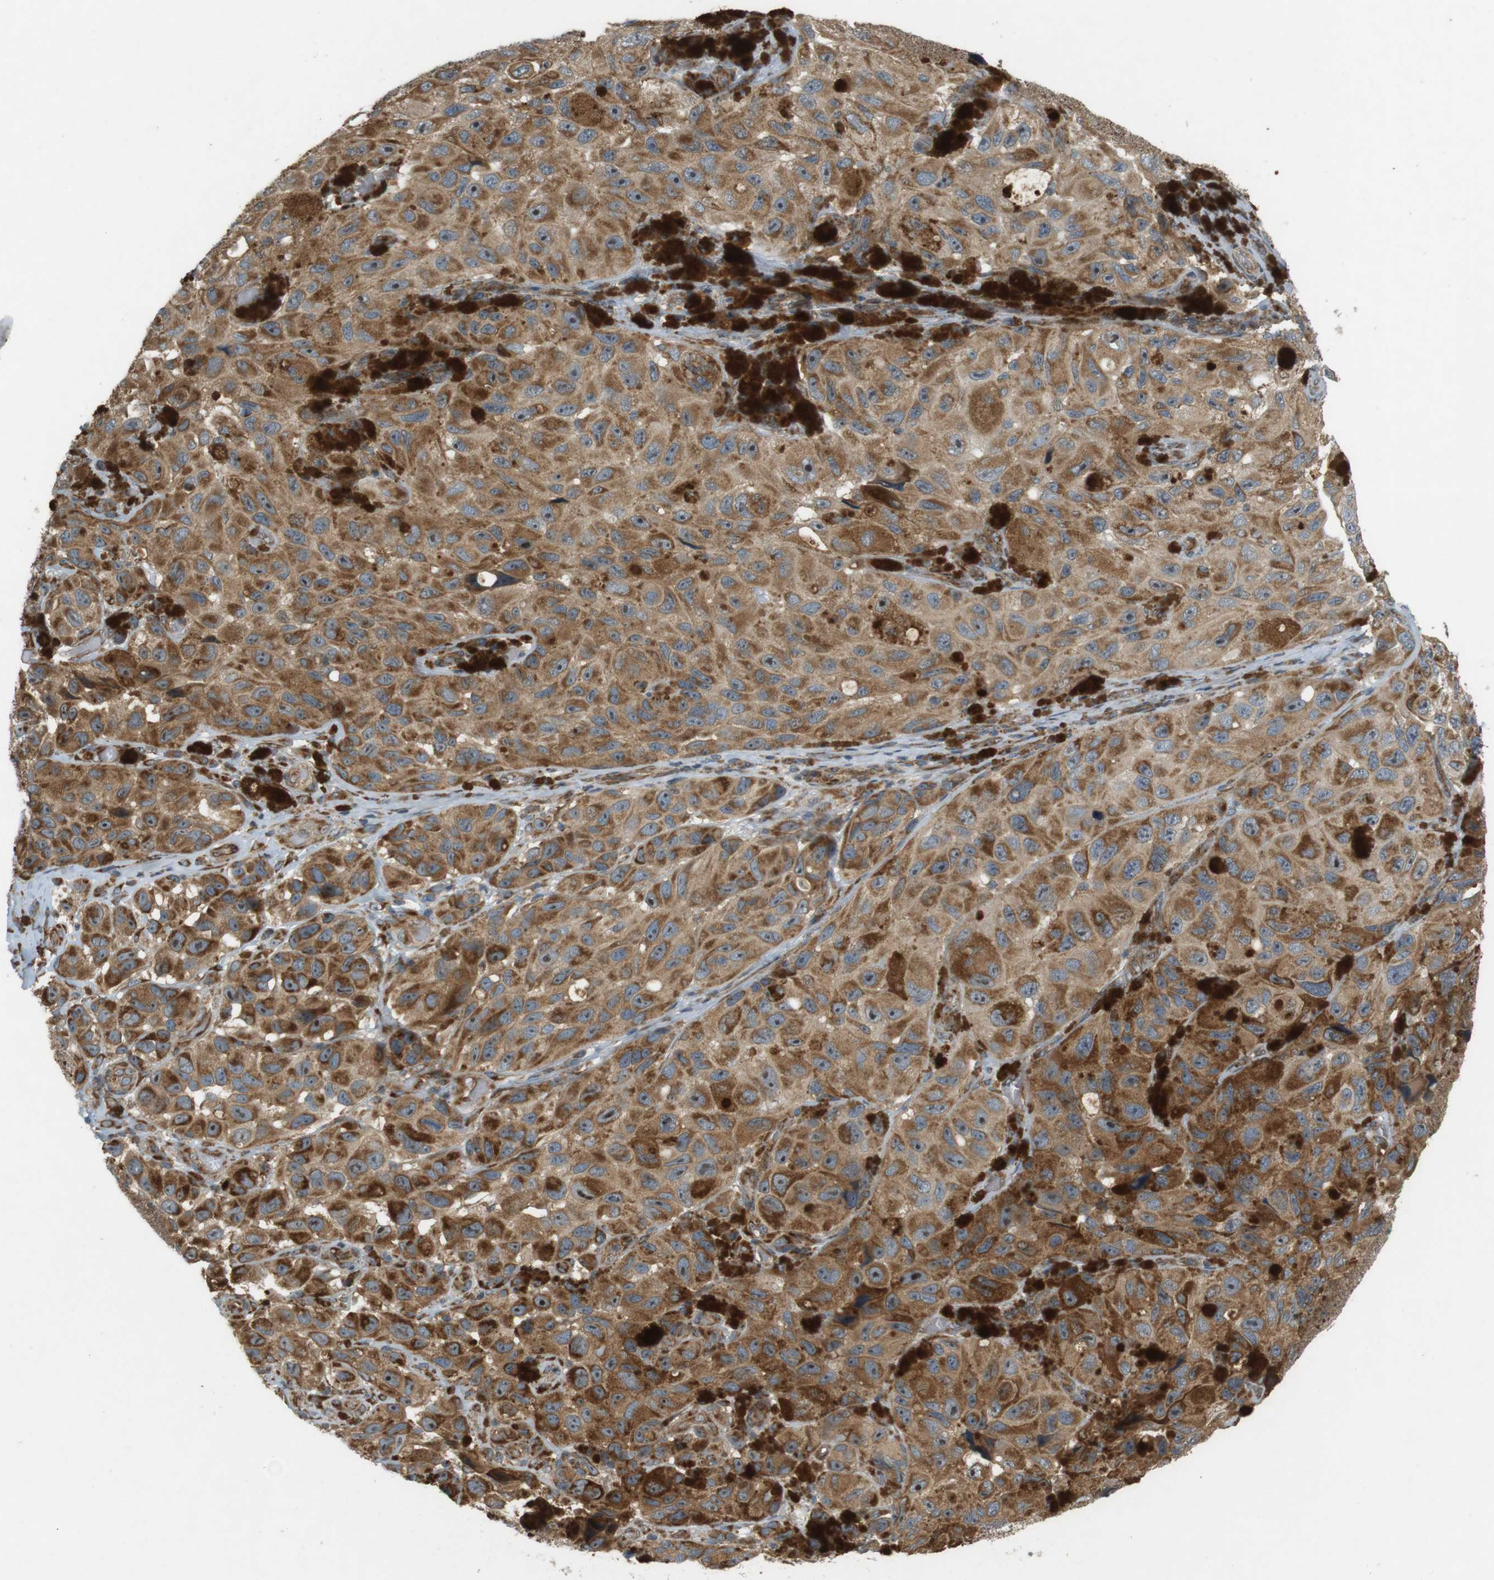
{"staining": {"intensity": "moderate", "quantity": ">75%", "location": "cytoplasmic/membranous"}, "tissue": "melanoma", "cell_type": "Tumor cells", "image_type": "cancer", "snomed": [{"axis": "morphology", "description": "Malignant melanoma, NOS"}, {"axis": "topography", "description": "Skin"}], "caption": "Moderate cytoplasmic/membranous protein positivity is identified in about >75% of tumor cells in melanoma. The protein is stained brown, and the nuclei are stained in blue (DAB IHC with brightfield microscopy, high magnification).", "gene": "SLC41A1", "patient": {"sex": "female", "age": 73}}